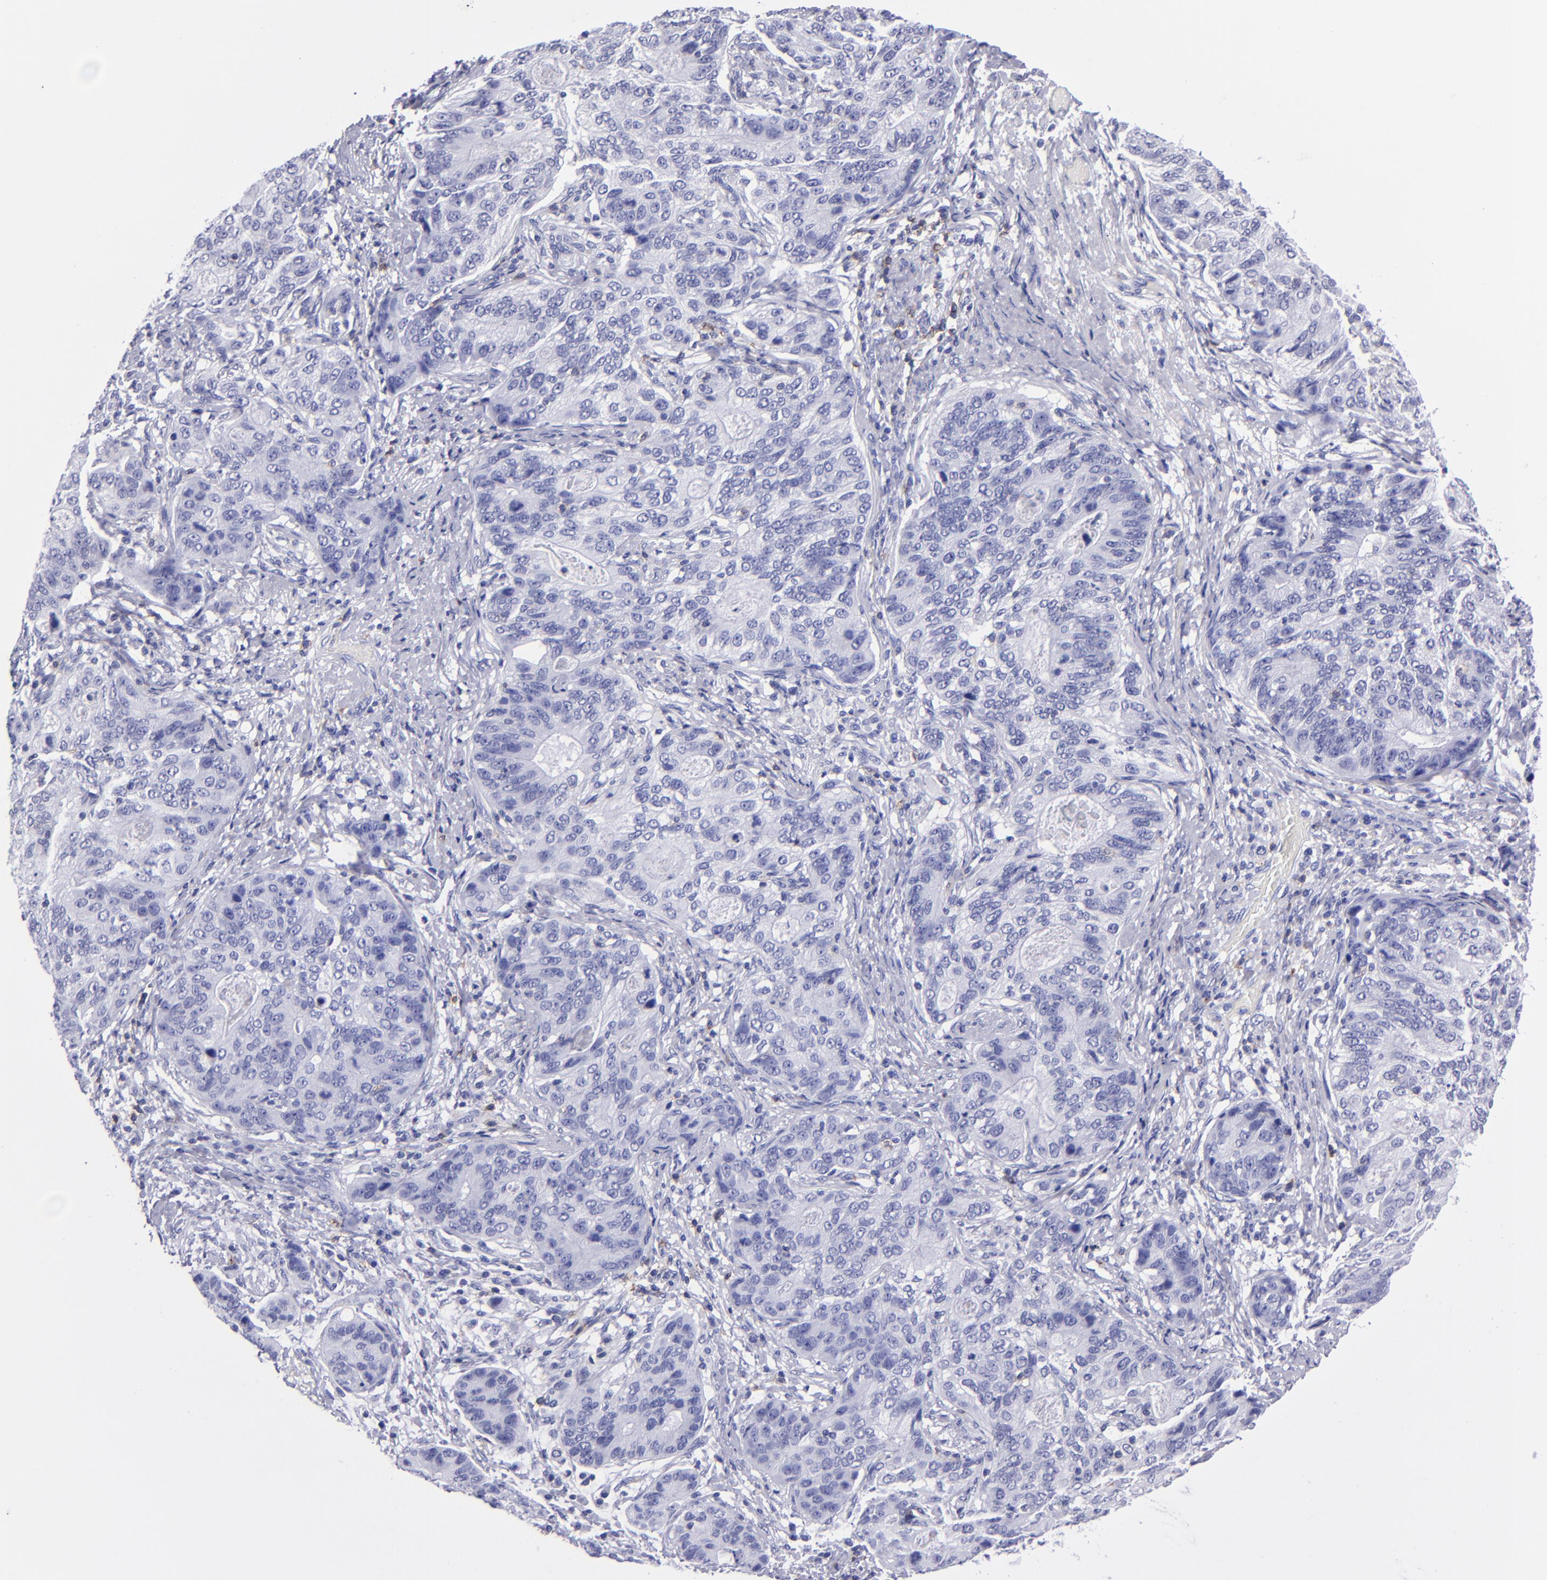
{"staining": {"intensity": "negative", "quantity": "none", "location": "none"}, "tissue": "stomach cancer", "cell_type": "Tumor cells", "image_type": "cancer", "snomed": [{"axis": "morphology", "description": "Adenocarcinoma, NOS"}, {"axis": "topography", "description": "Esophagus"}, {"axis": "topography", "description": "Stomach"}], "caption": "This is an immunohistochemistry (IHC) micrograph of stomach adenocarcinoma. There is no expression in tumor cells.", "gene": "CD6", "patient": {"sex": "male", "age": 74}}